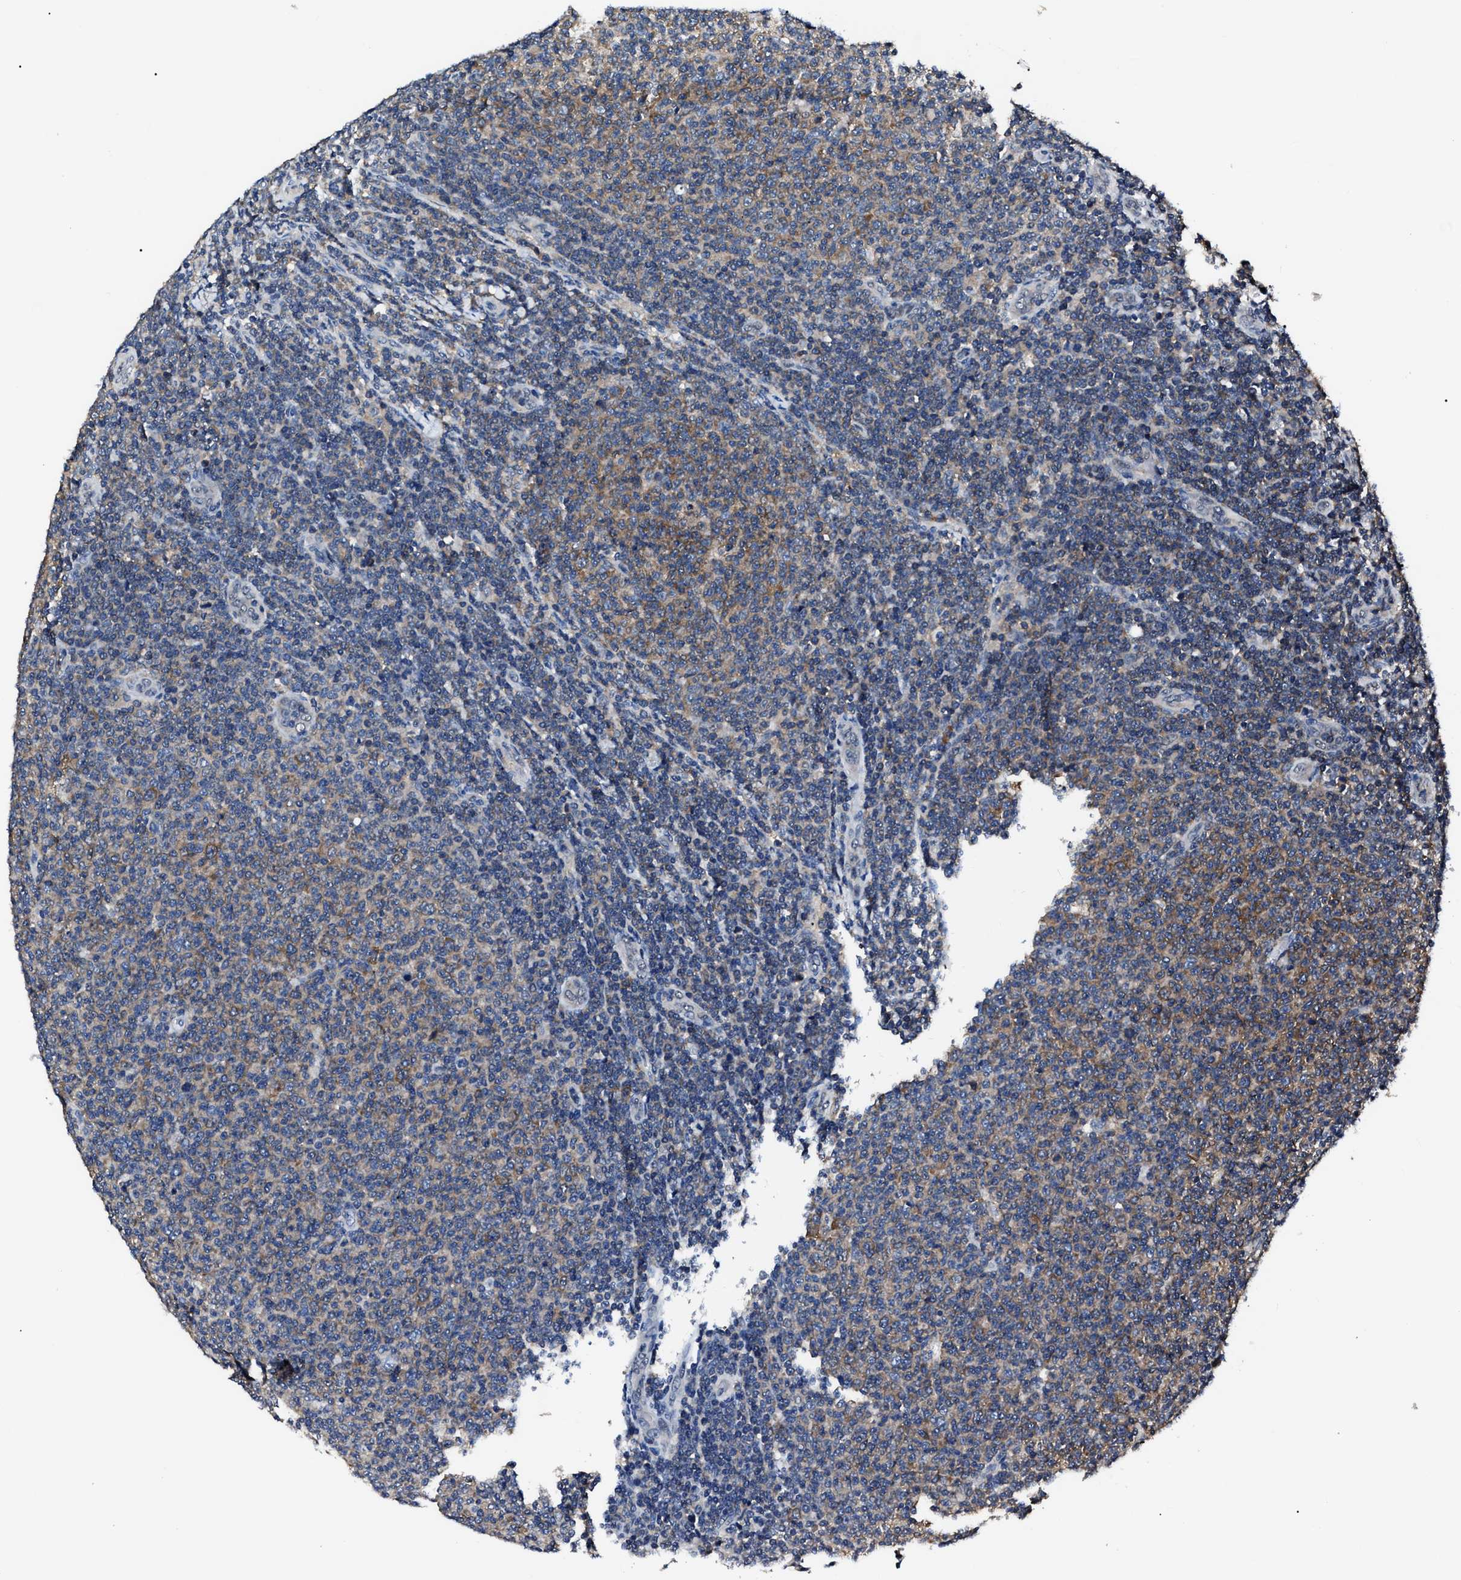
{"staining": {"intensity": "moderate", "quantity": "25%-75%", "location": "cytoplasmic/membranous"}, "tissue": "lymphoma", "cell_type": "Tumor cells", "image_type": "cancer", "snomed": [{"axis": "morphology", "description": "Malignant lymphoma, non-Hodgkin's type, Low grade"}, {"axis": "topography", "description": "Lymph node"}], "caption": "Immunohistochemical staining of human lymphoma displays medium levels of moderate cytoplasmic/membranous protein positivity in approximately 25%-75% of tumor cells.", "gene": "CCT8", "patient": {"sex": "male", "age": 66}}